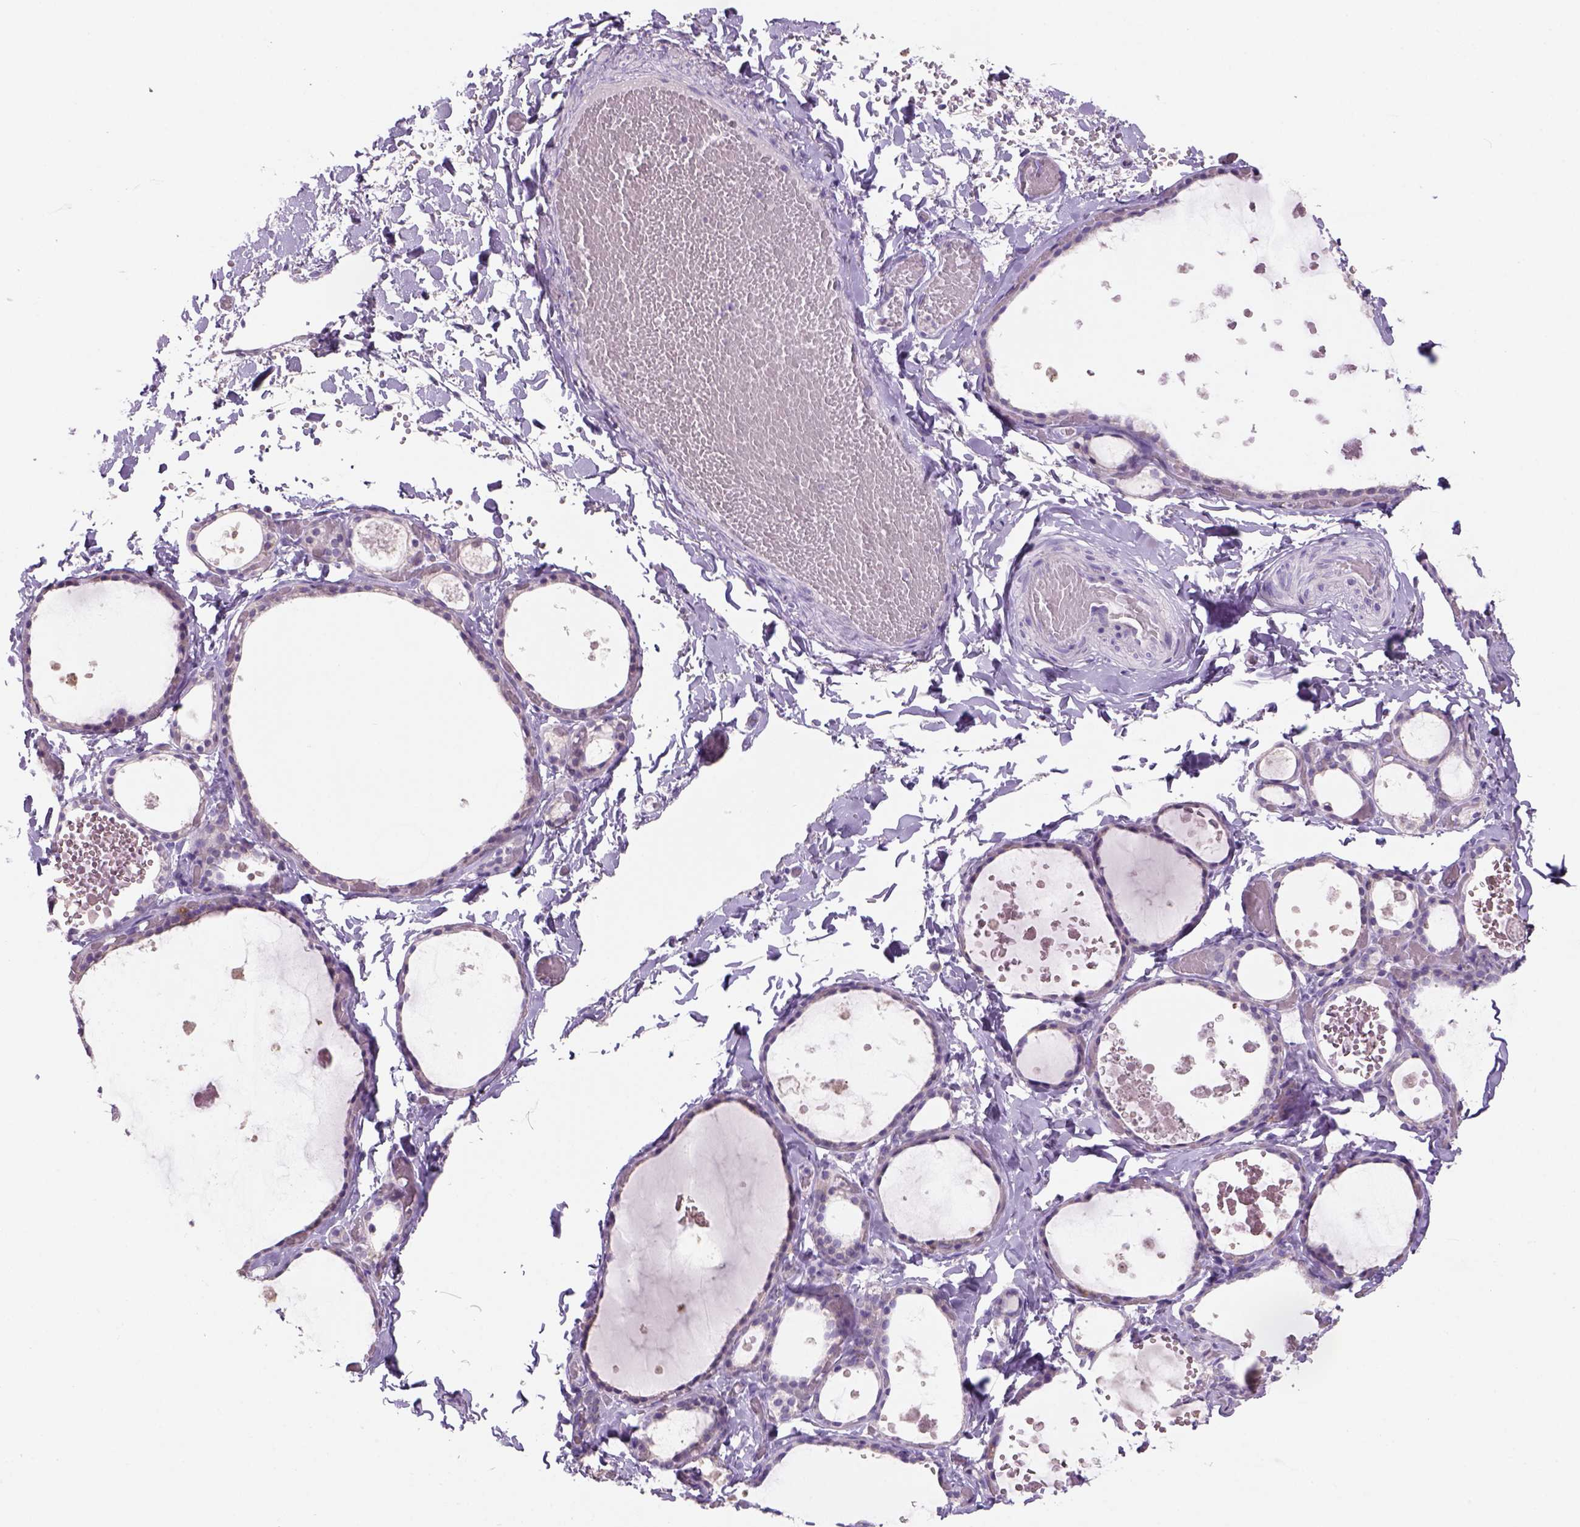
{"staining": {"intensity": "weak", "quantity": "25%-75%", "location": "cytoplasmic/membranous"}, "tissue": "thyroid gland", "cell_type": "Glandular cells", "image_type": "normal", "snomed": [{"axis": "morphology", "description": "Normal tissue, NOS"}, {"axis": "topography", "description": "Thyroid gland"}], "caption": "Weak cytoplasmic/membranous protein expression is seen in approximately 25%-75% of glandular cells in thyroid gland. The protein is stained brown, and the nuclei are stained in blue (DAB (3,3'-diaminobenzidine) IHC with brightfield microscopy, high magnification).", "gene": "ADGRV1", "patient": {"sex": "female", "age": 56}}